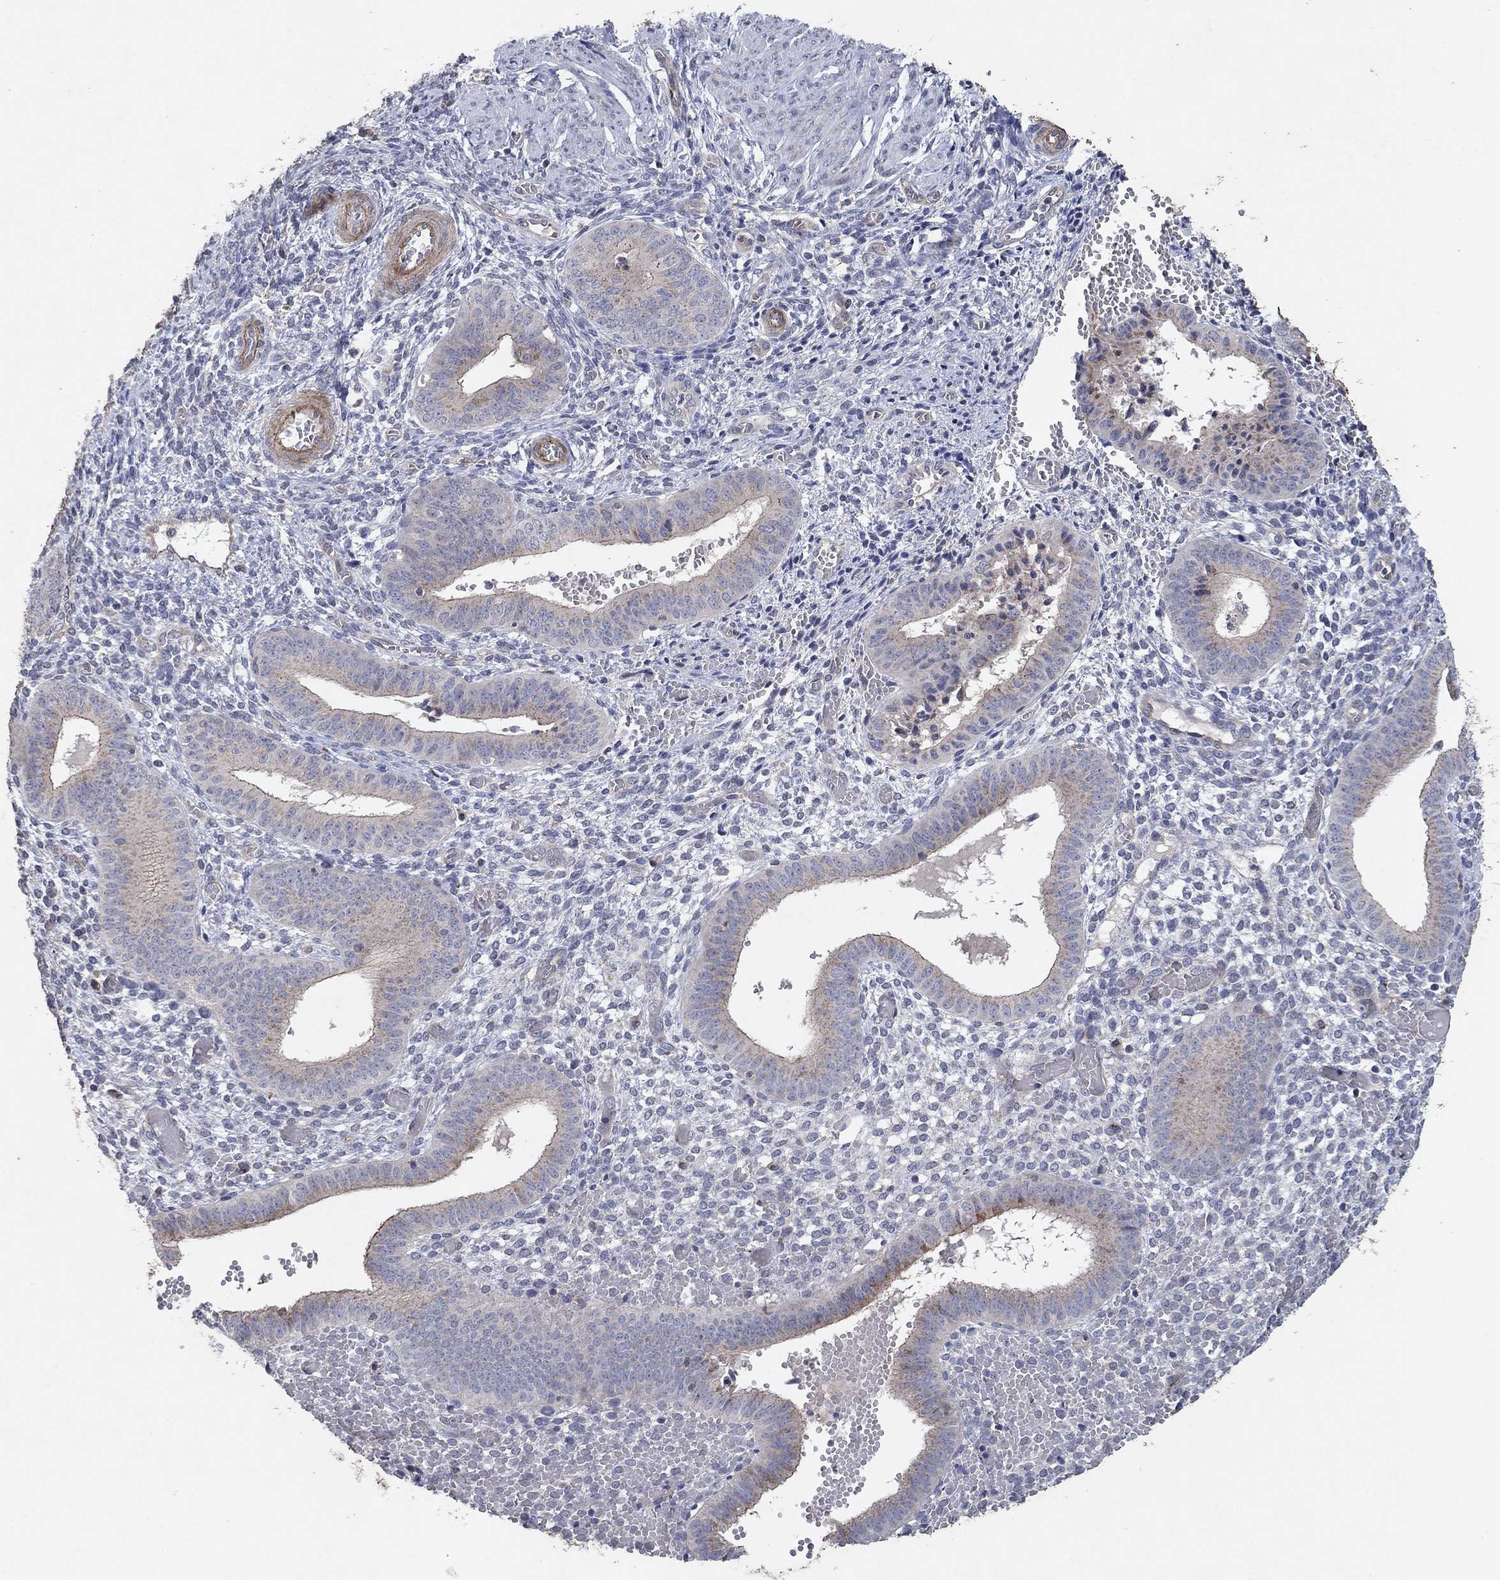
{"staining": {"intensity": "negative", "quantity": "none", "location": "none"}, "tissue": "endometrium", "cell_type": "Cells in endometrial stroma", "image_type": "normal", "snomed": [{"axis": "morphology", "description": "Normal tissue, NOS"}, {"axis": "topography", "description": "Endometrium"}], "caption": "Photomicrograph shows no protein expression in cells in endometrial stroma of unremarkable endometrium.", "gene": "FRG1", "patient": {"sex": "female", "age": 42}}